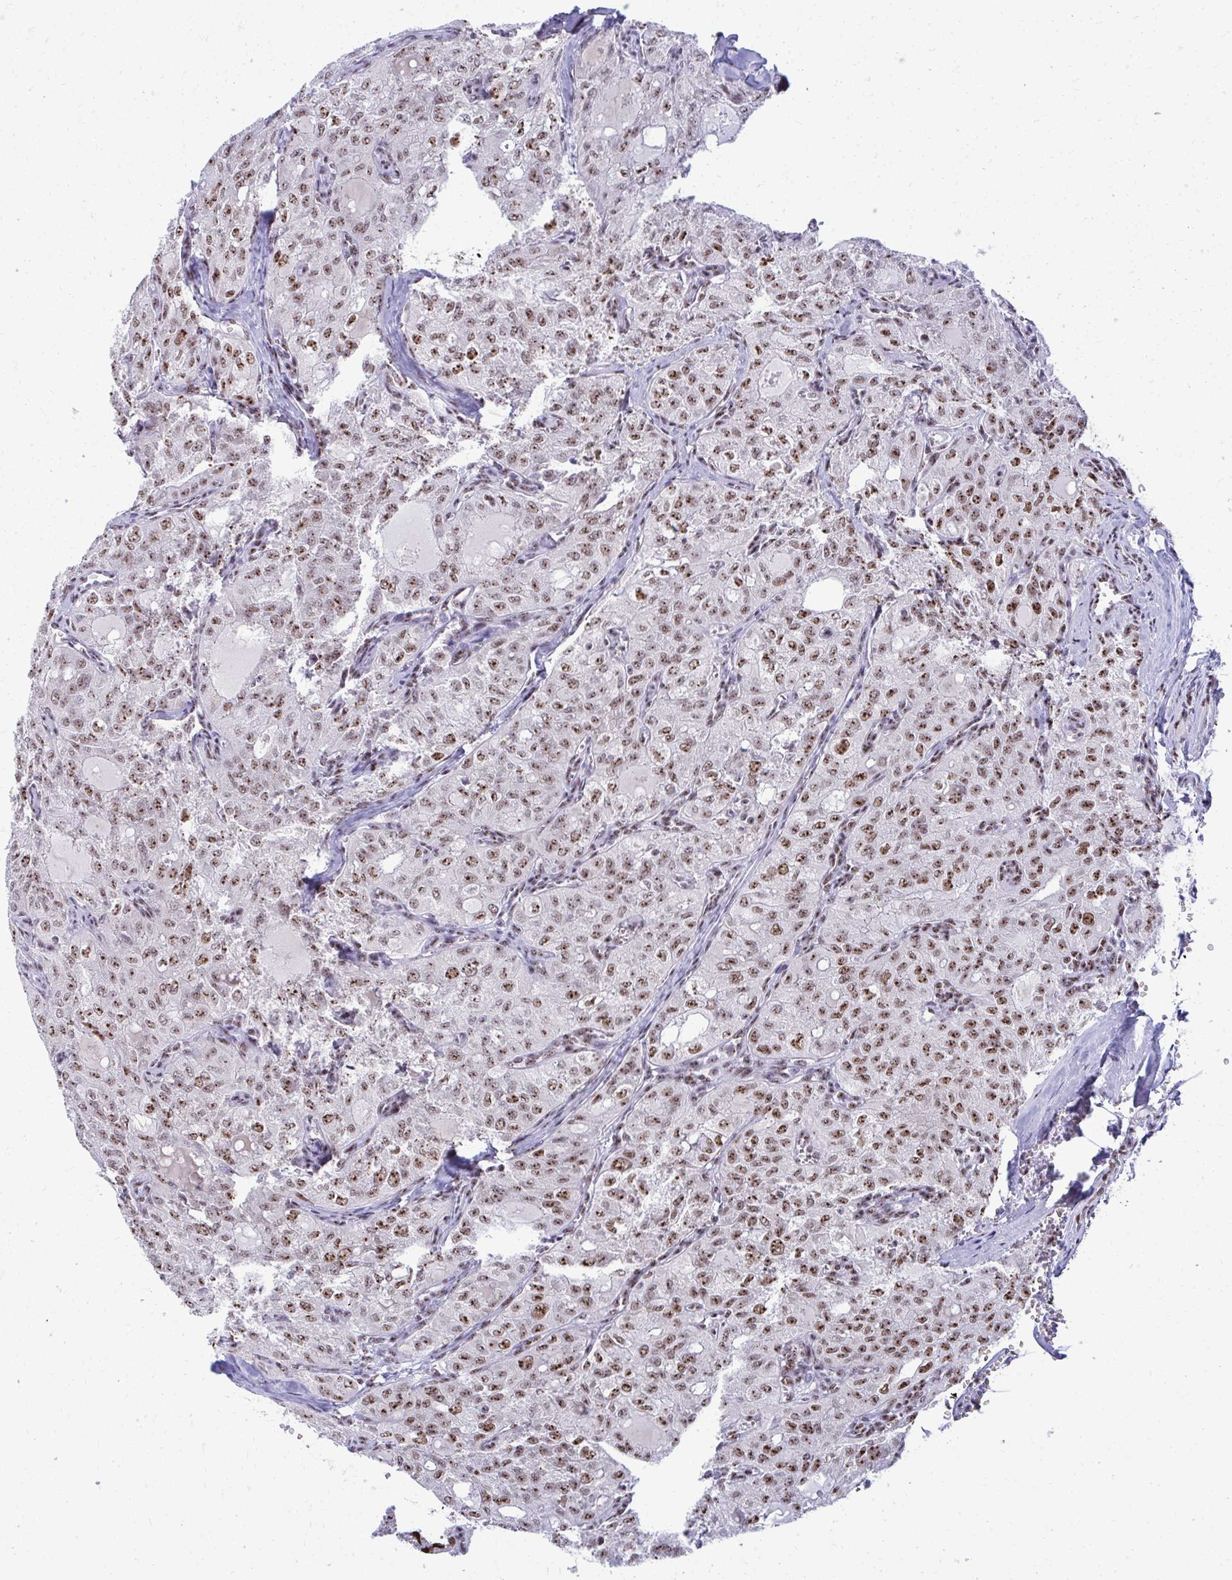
{"staining": {"intensity": "moderate", "quantity": ">75%", "location": "nuclear"}, "tissue": "thyroid cancer", "cell_type": "Tumor cells", "image_type": "cancer", "snomed": [{"axis": "morphology", "description": "Follicular adenoma carcinoma, NOS"}, {"axis": "topography", "description": "Thyroid gland"}], "caption": "Thyroid follicular adenoma carcinoma was stained to show a protein in brown. There is medium levels of moderate nuclear expression in about >75% of tumor cells.", "gene": "PELP1", "patient": {"sex": "male", "age": 75}}